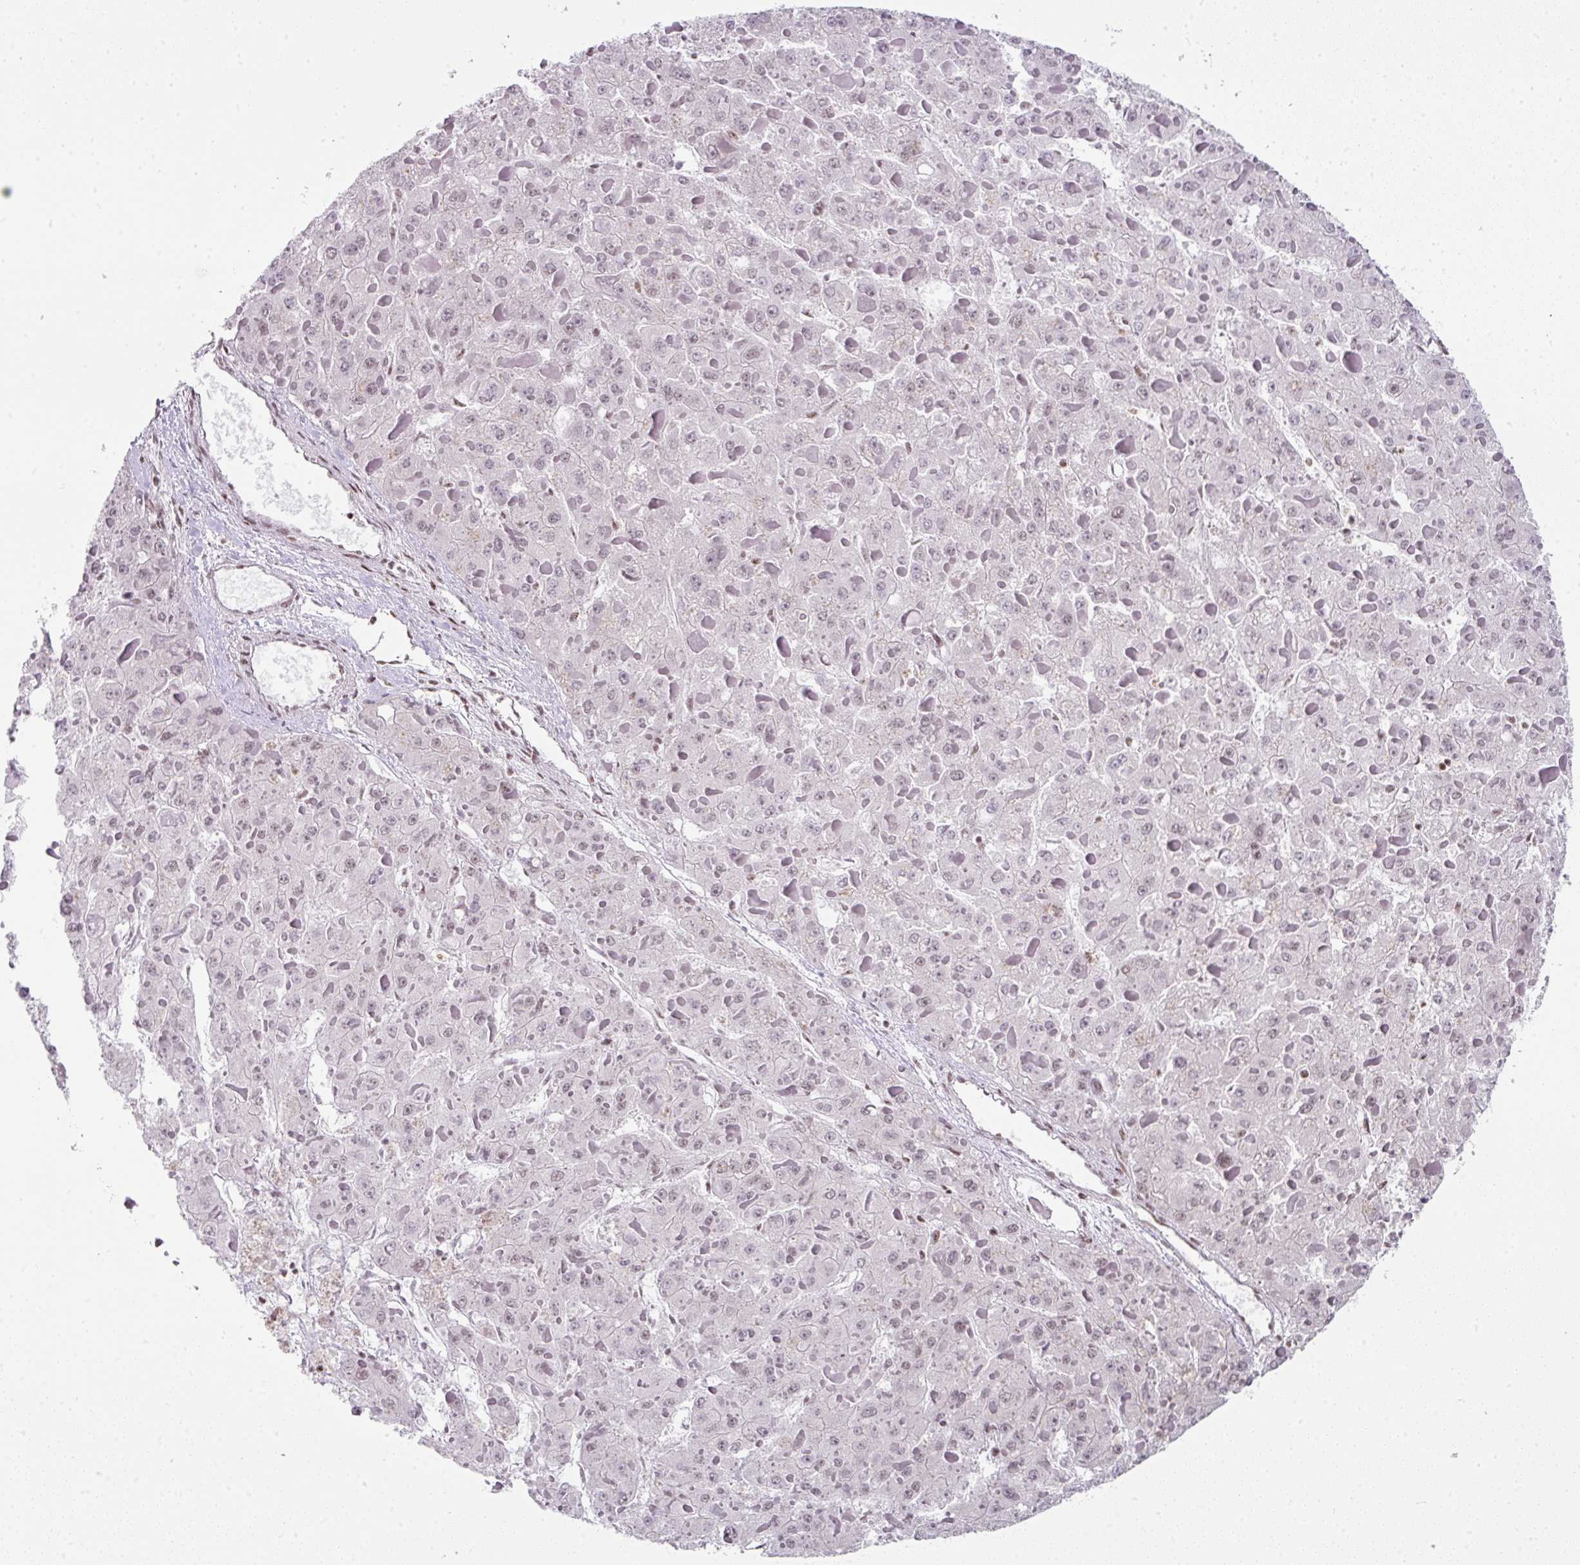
{"staining": {"intensity": "weak", "quantity": "<25%", "location": "nuclear"}, "tissue": "liver cancer", "cell_type": "Tumor cells", "image_type": "cancer", "snomed": [{"axis": "morphology", "description": "Carcinoma, Hepatocellular, NOS"}, {"axis": "topography", "description": "Liver"}], "caption": "This photomicrograph is of hepatocellular carcinoma (liver) stained with IHC to label a protein in brown with the nuclei are counter-stained blue. There is no expression in tumor cells.", "gene": "NFYA", "patient": {"sex": "female", "age": 73}}